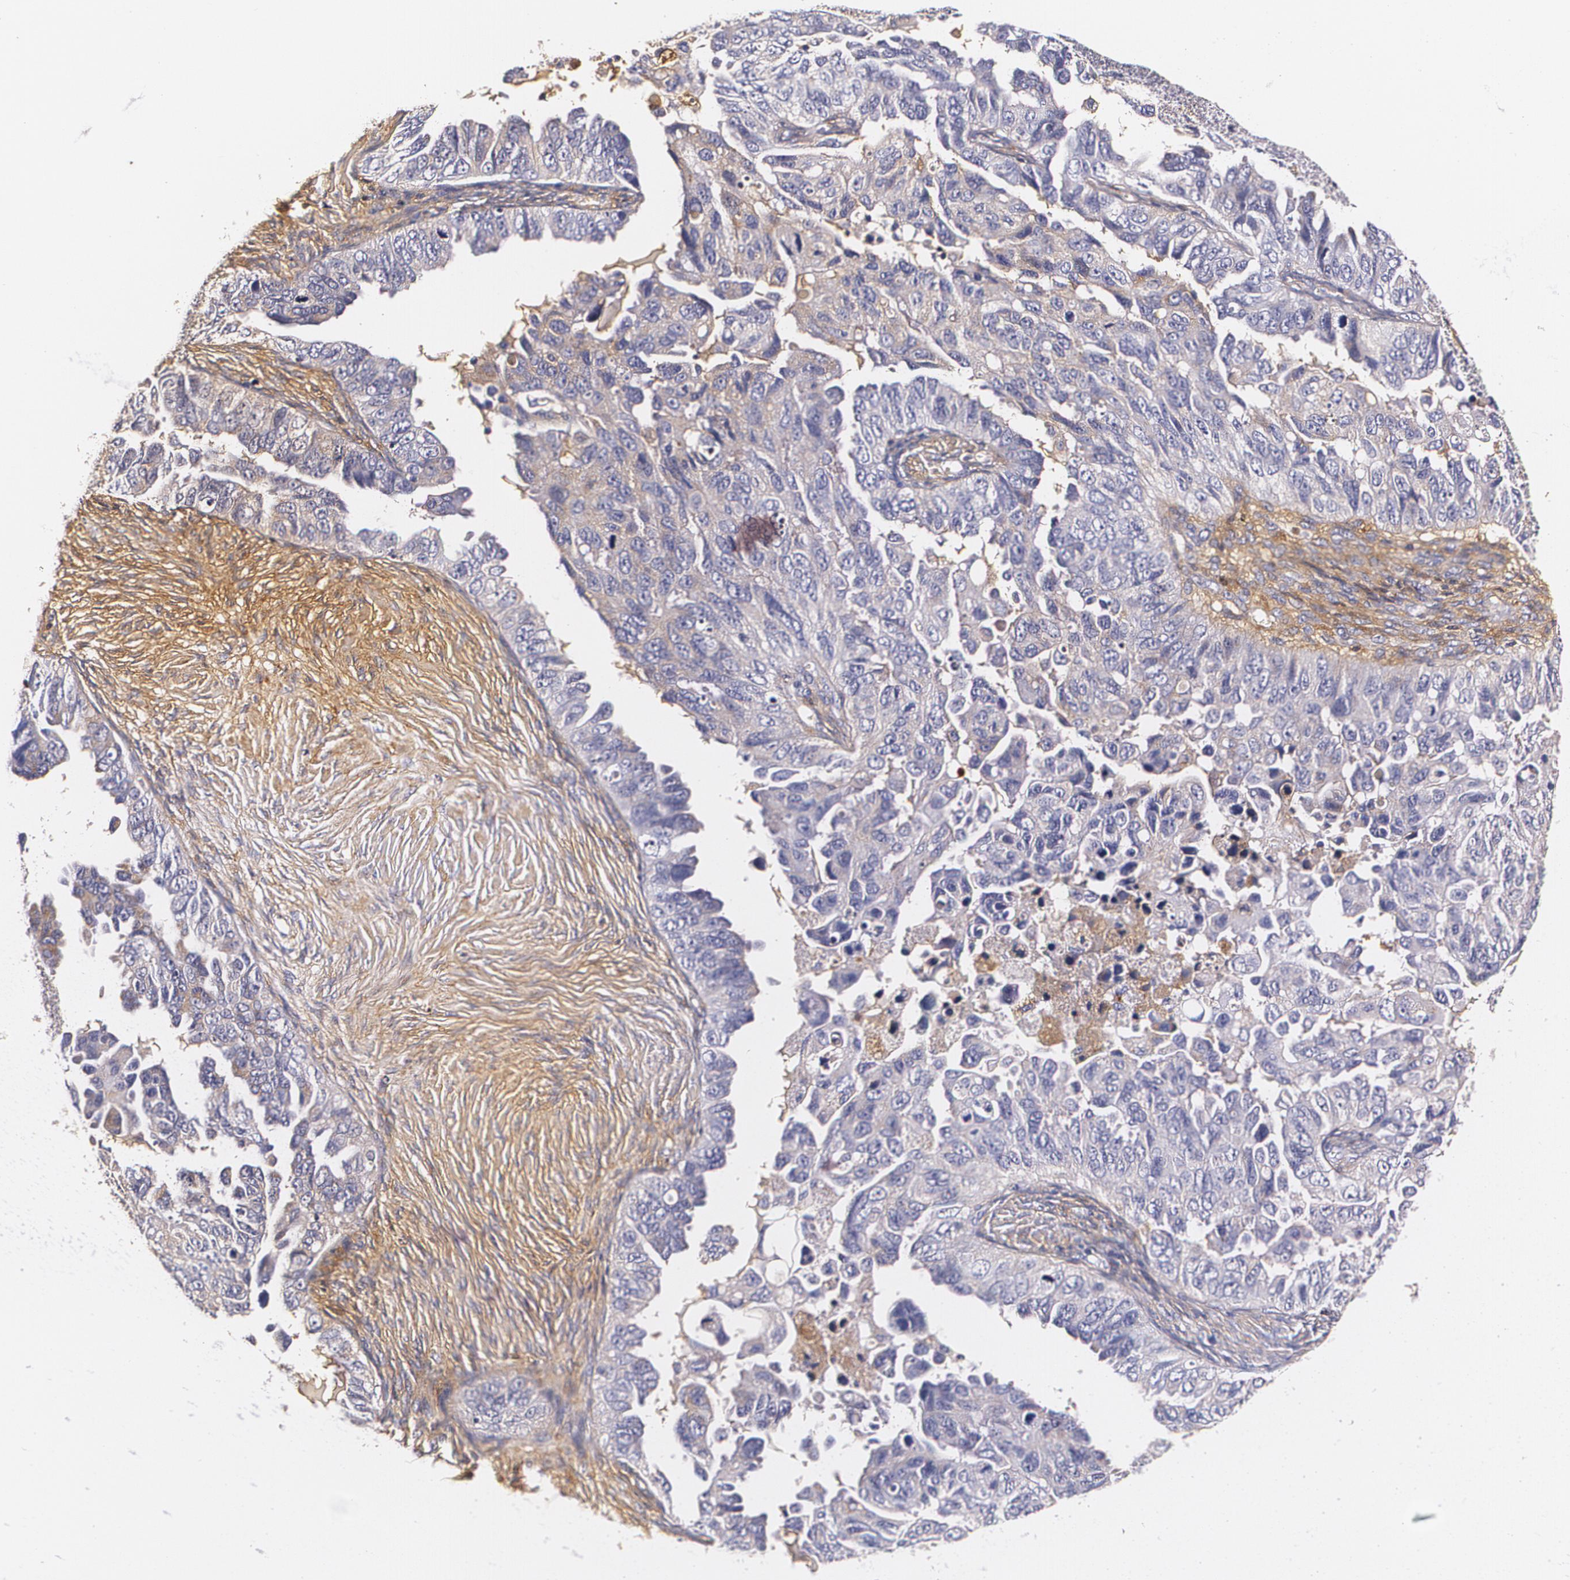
{"staining": {"intensity": "negative", "quantity": "none", "location": "none"}, "tissue": "ovarian cancer", "cell_type": "Tumor cells", "image_type": "cancer", "snomed": [{"axis": "morphology", "description": "Cystadenocarcinoma, serous, NOS"}, {"axis": "topography", "description": "Ovary"}], "caption": "There is no significant positivity in tumor cells of ovarian serous cystadenocarcinoma.", "gene": "TTR", "patient": {"sex": "female", "age": 82}}